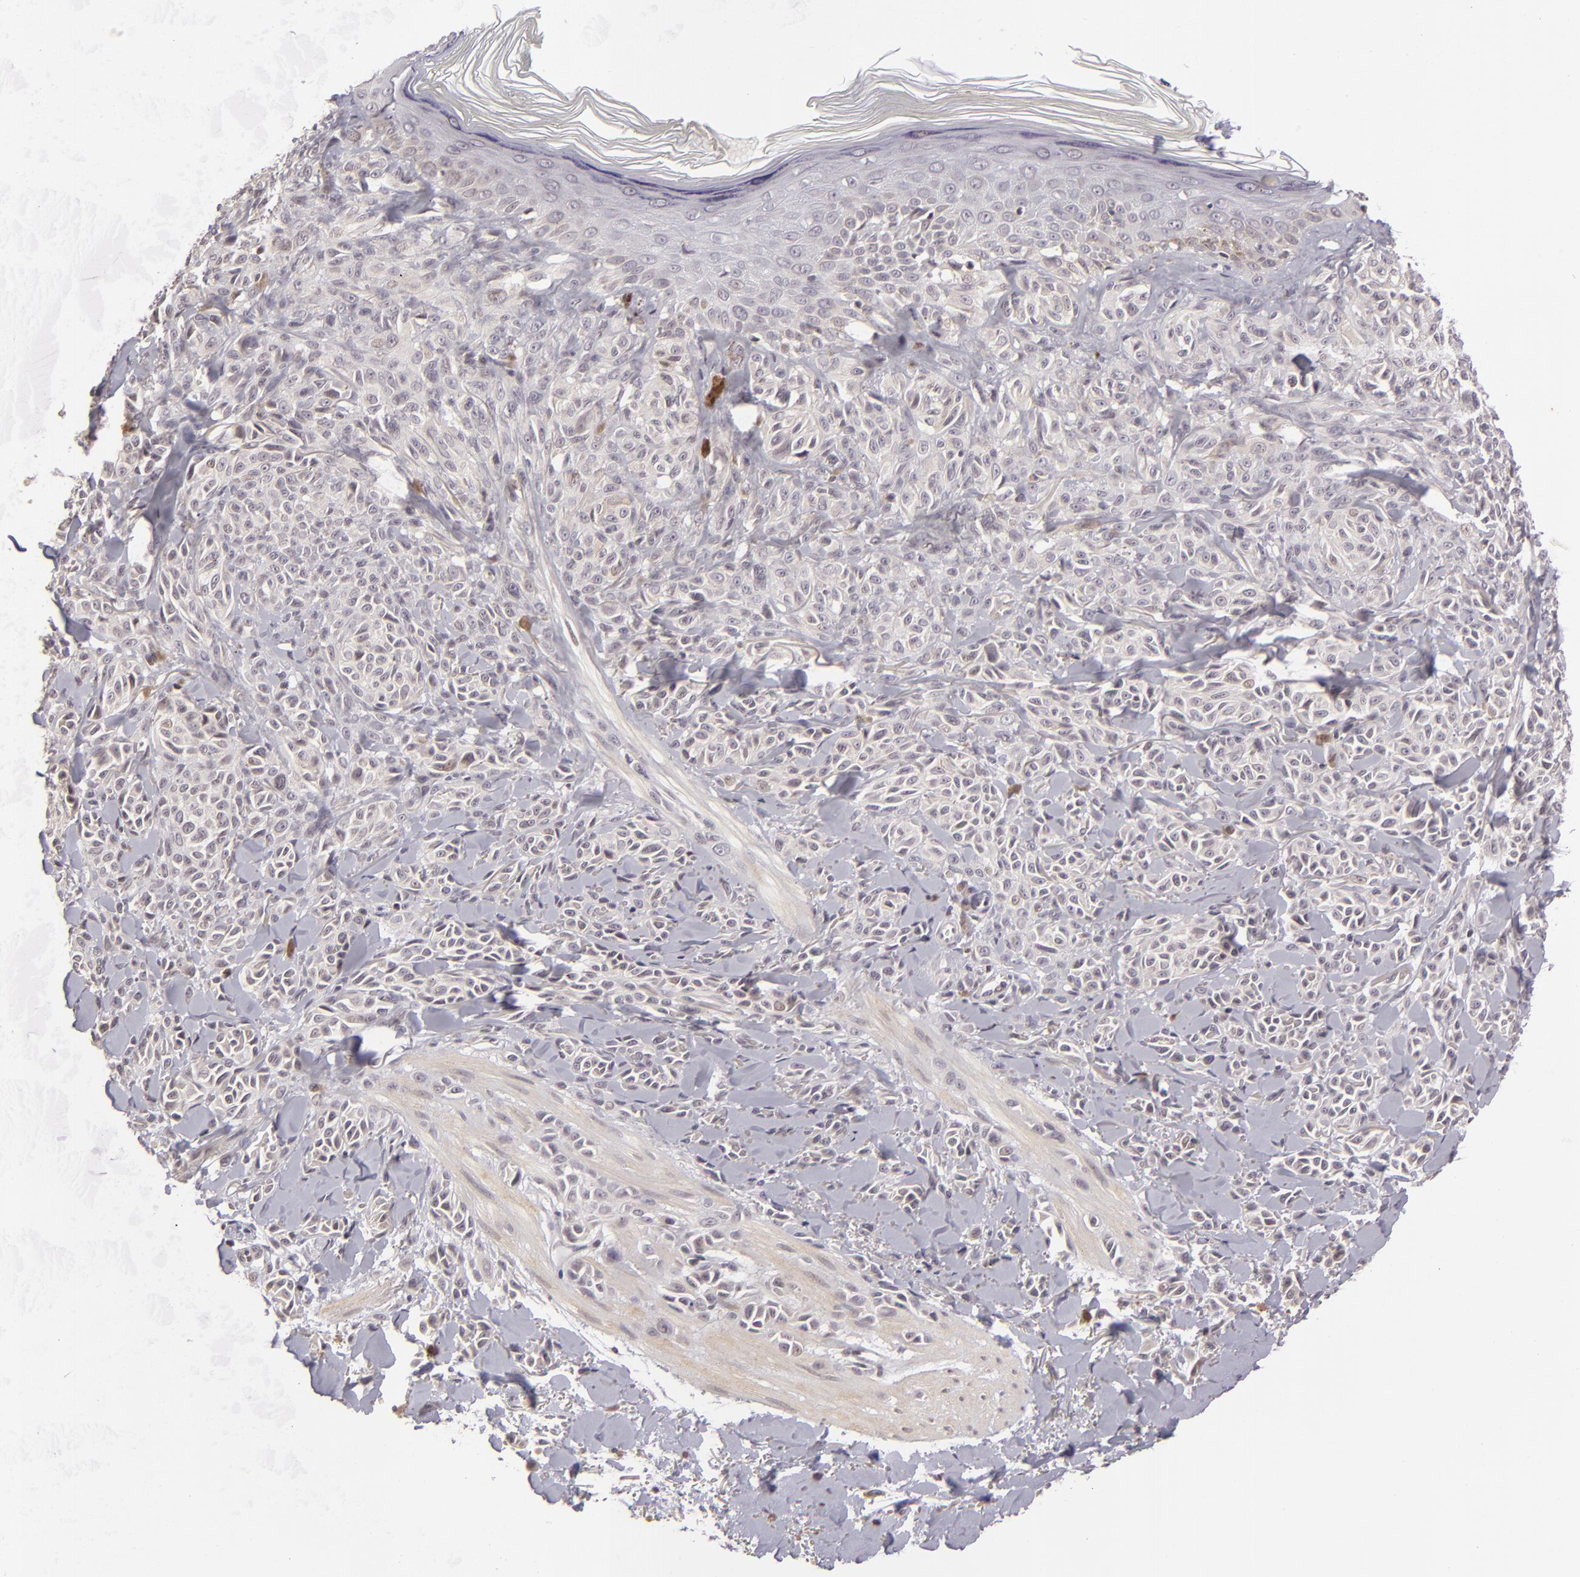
{"staining": {"intensity": "negative", "quantity": "none", "location": "none"}, "tissue": "melanoma", "cell_type": "Tumor cells", "image_type": "cancer", "snomed": [{"axis": "morphology", "description": "Malignant melanoma, NOS"}, {"axis": "topography", "description": "Skin"}], "caption": "IHC of human melanoma exhibits no expression in tumor cells. Brightfield microscopy of IHC stained with DAB (brown) and hematoxylin (blue), captured at high magnification.", "gene": "AKAP6", "patient": {"sex": "female", "age": 73}}